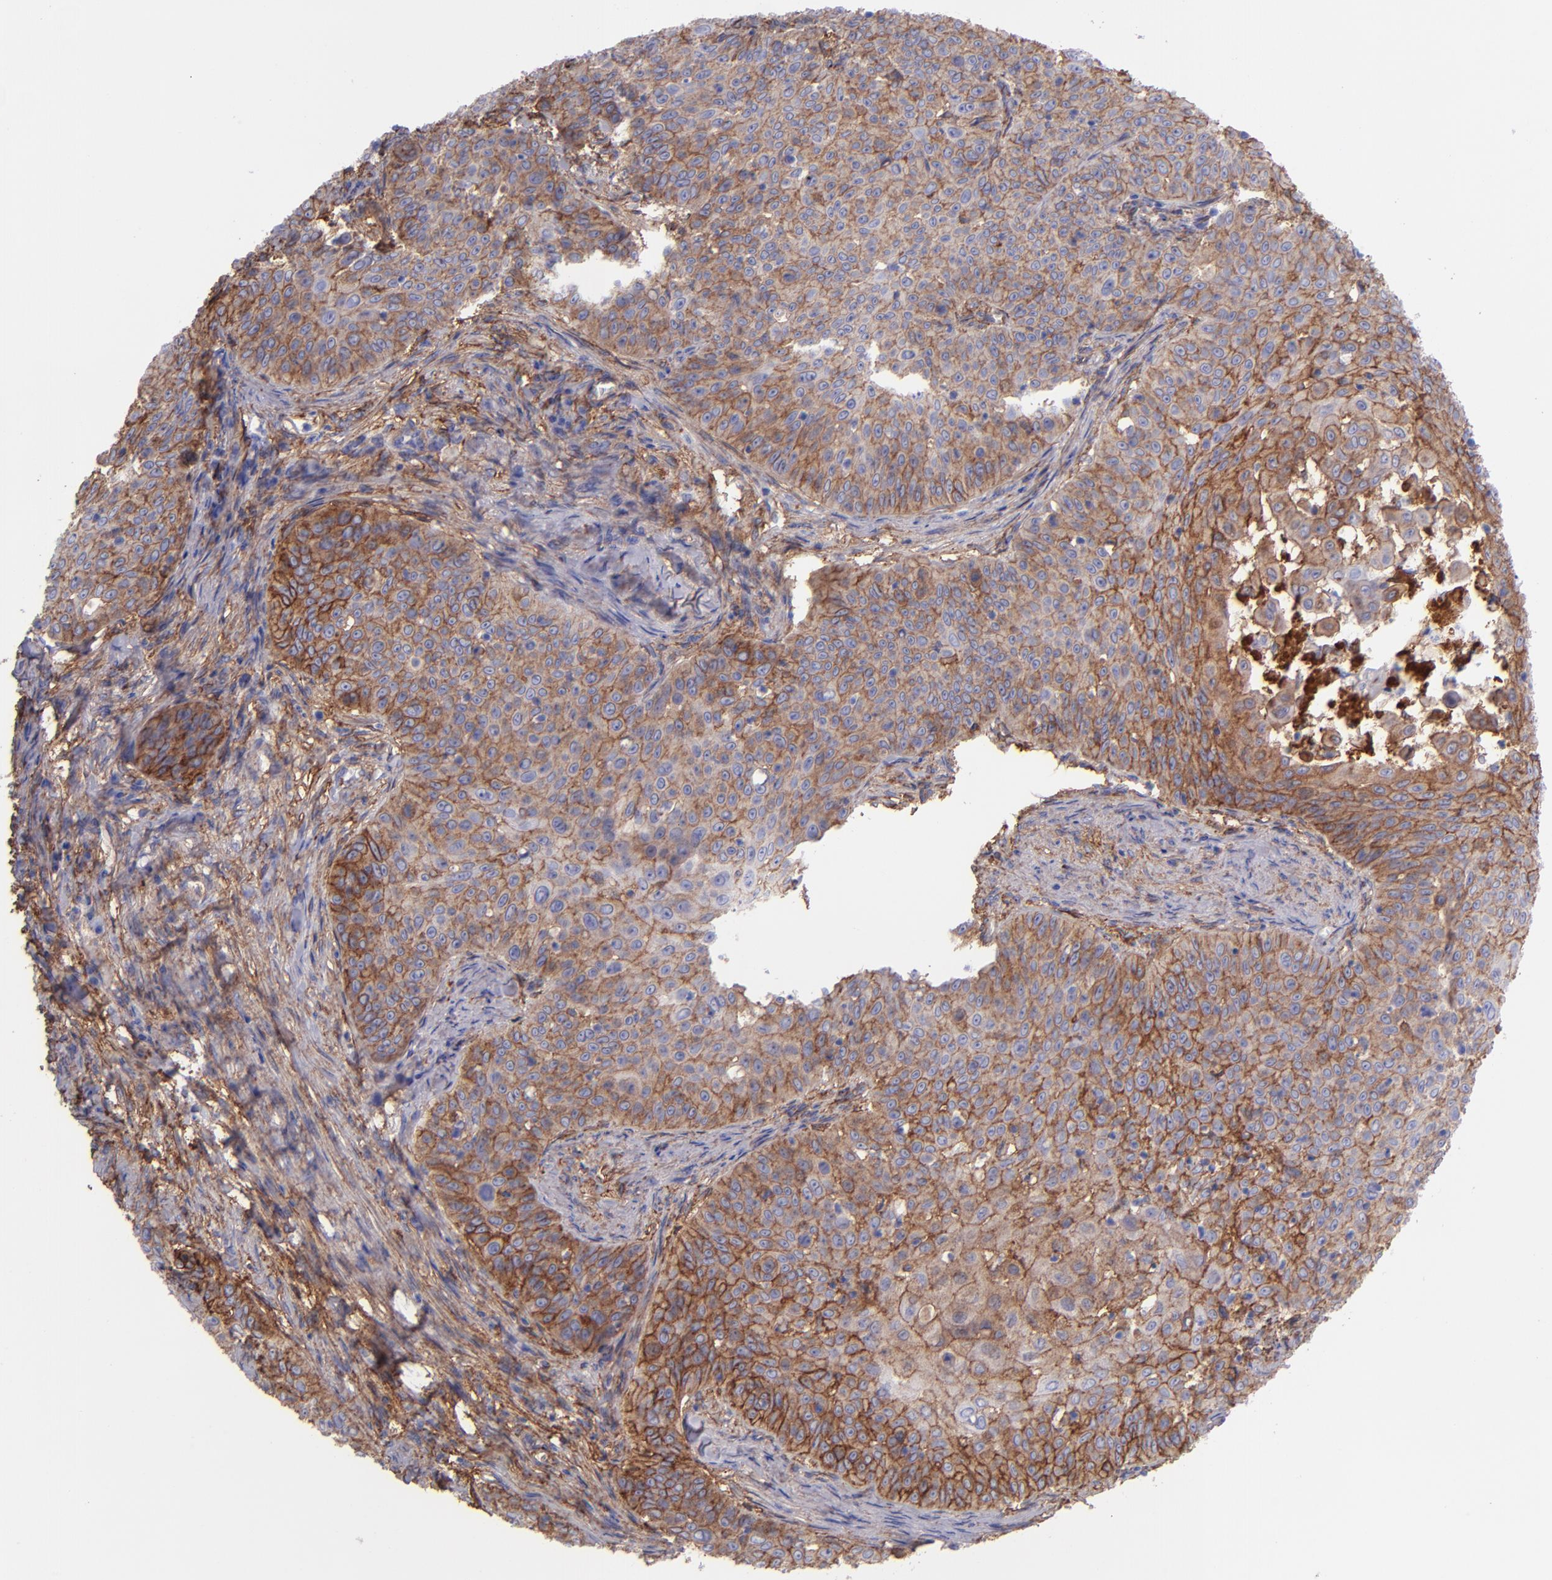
{"staining": {"intensity": "moderate", "quantity": ">75%", "location": "cytoplasmic/membranous"}, "tissue": "skin cancer", "cell_type": "Tumor cells", "image_type": "cancer", "snomed": [{"axis": "morphology", "description": "Squamous cell carcinoma, NOS"}, {"axis": "topography", "description": "Skin"}], "caption": "Immunohistochemical staining of skin cancer (squamous cell carcinoma) demonstrates medium levels of moderate cytoplasmic/membranous expression in approximately >75% of tumor cells.", "gene": "ITGAV", "patient": {"sex": "male", "age": 82}}